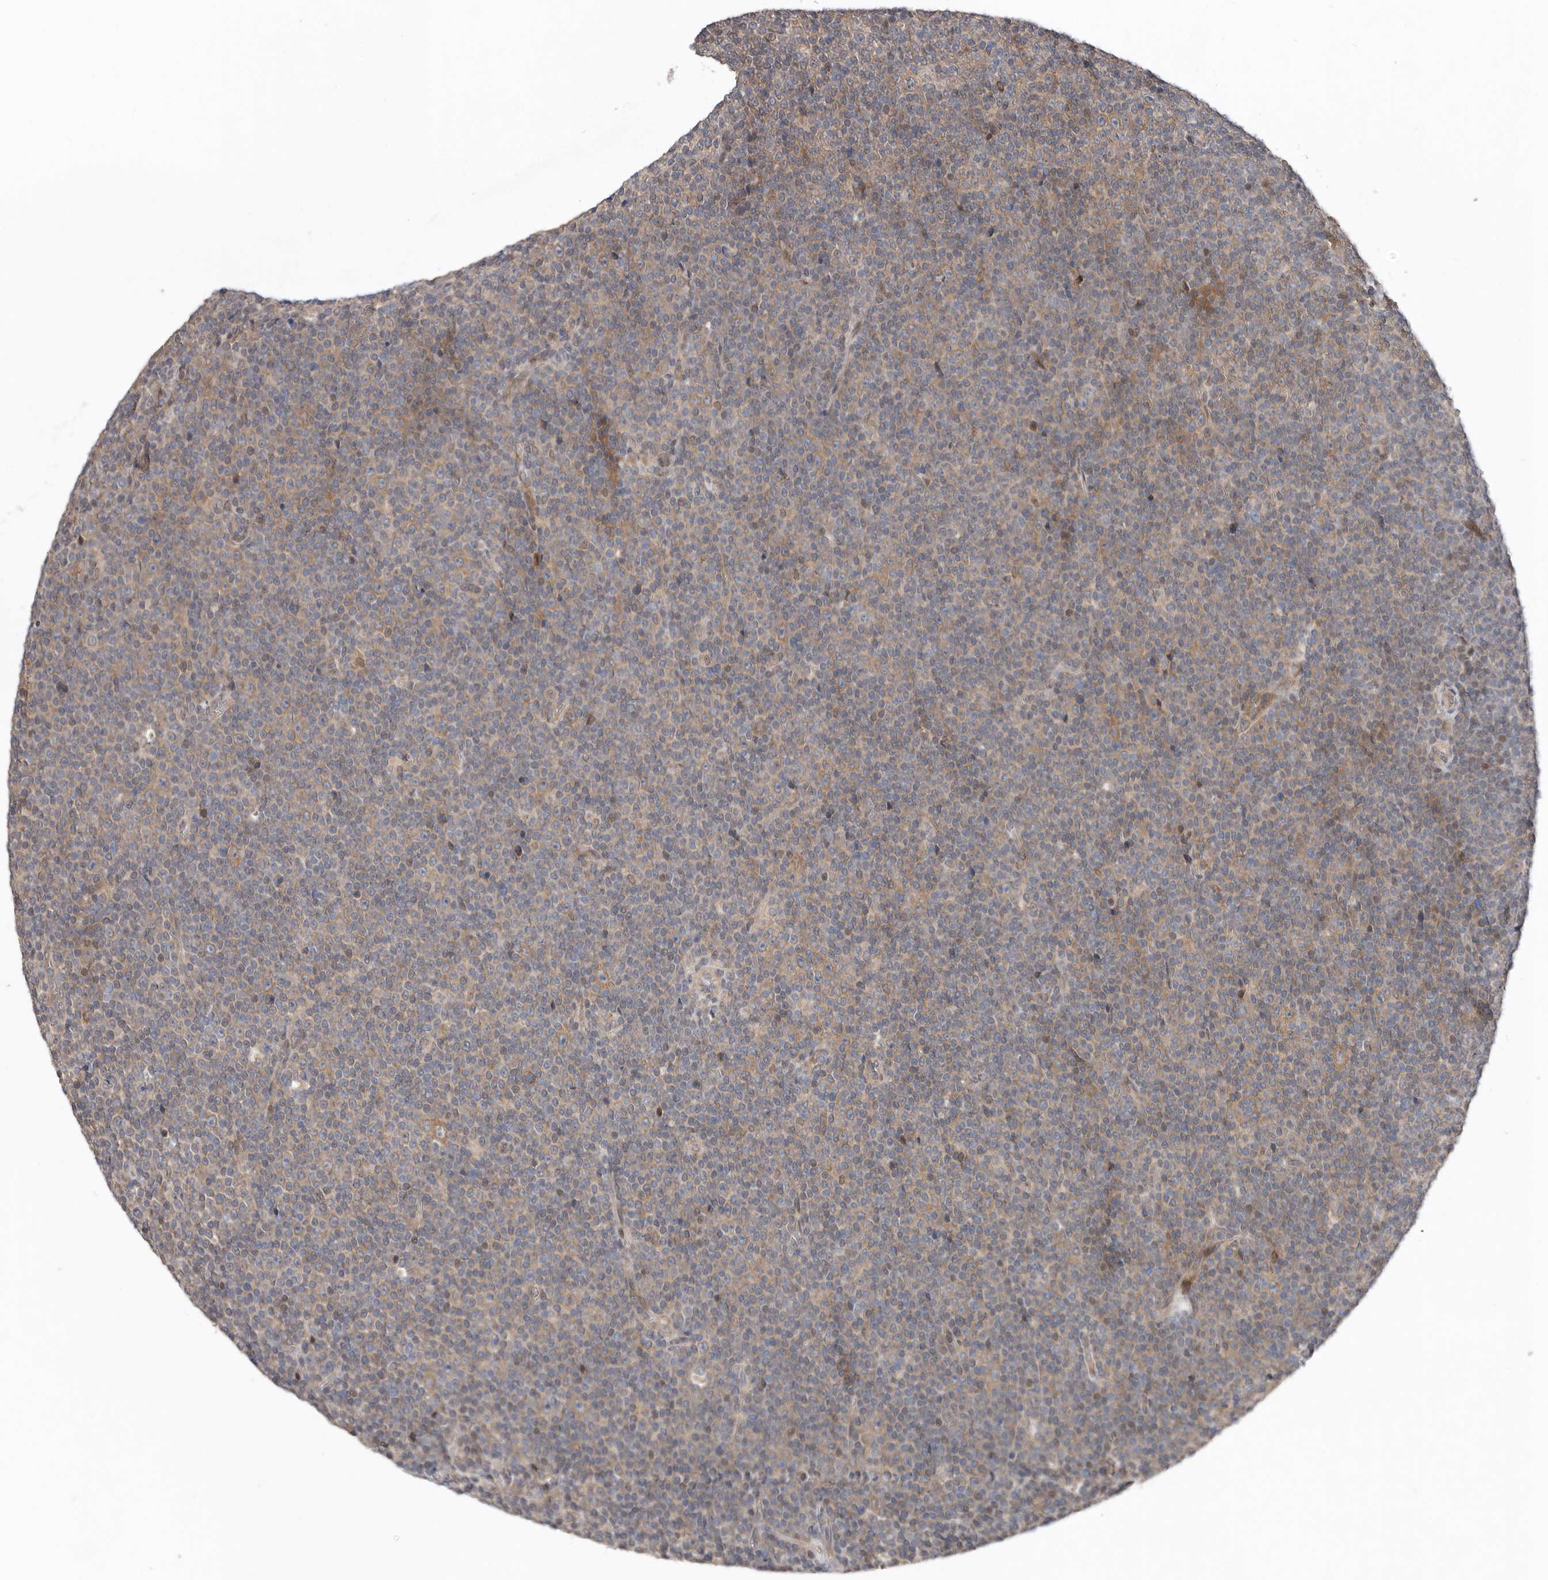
{"staining": {"intensity": "moderate", "quantity": "<25%", "location": "cytoplasmic/membranous"}, "tissue": "lymphoma", "cell_type": "Tumor cells", "image_type": "cancer", "snomed": [{"axis": "morphology", "description": "Malignant lymphoma, non-Hodgkin's type, Low grade"}, {"axis": "topography", "description": "Lymph node"}], "caption": "Moderate cytoplasmic/membranous positivity is seen in about <25% of tumor cells in malignant lymphoma, non-Hodgkin's type (low-grade). (DAB IHC, brown staining for protein, blue staining for nuclei).", "gene": "CHML", "patient": {"sex": "female", "age": 67}}